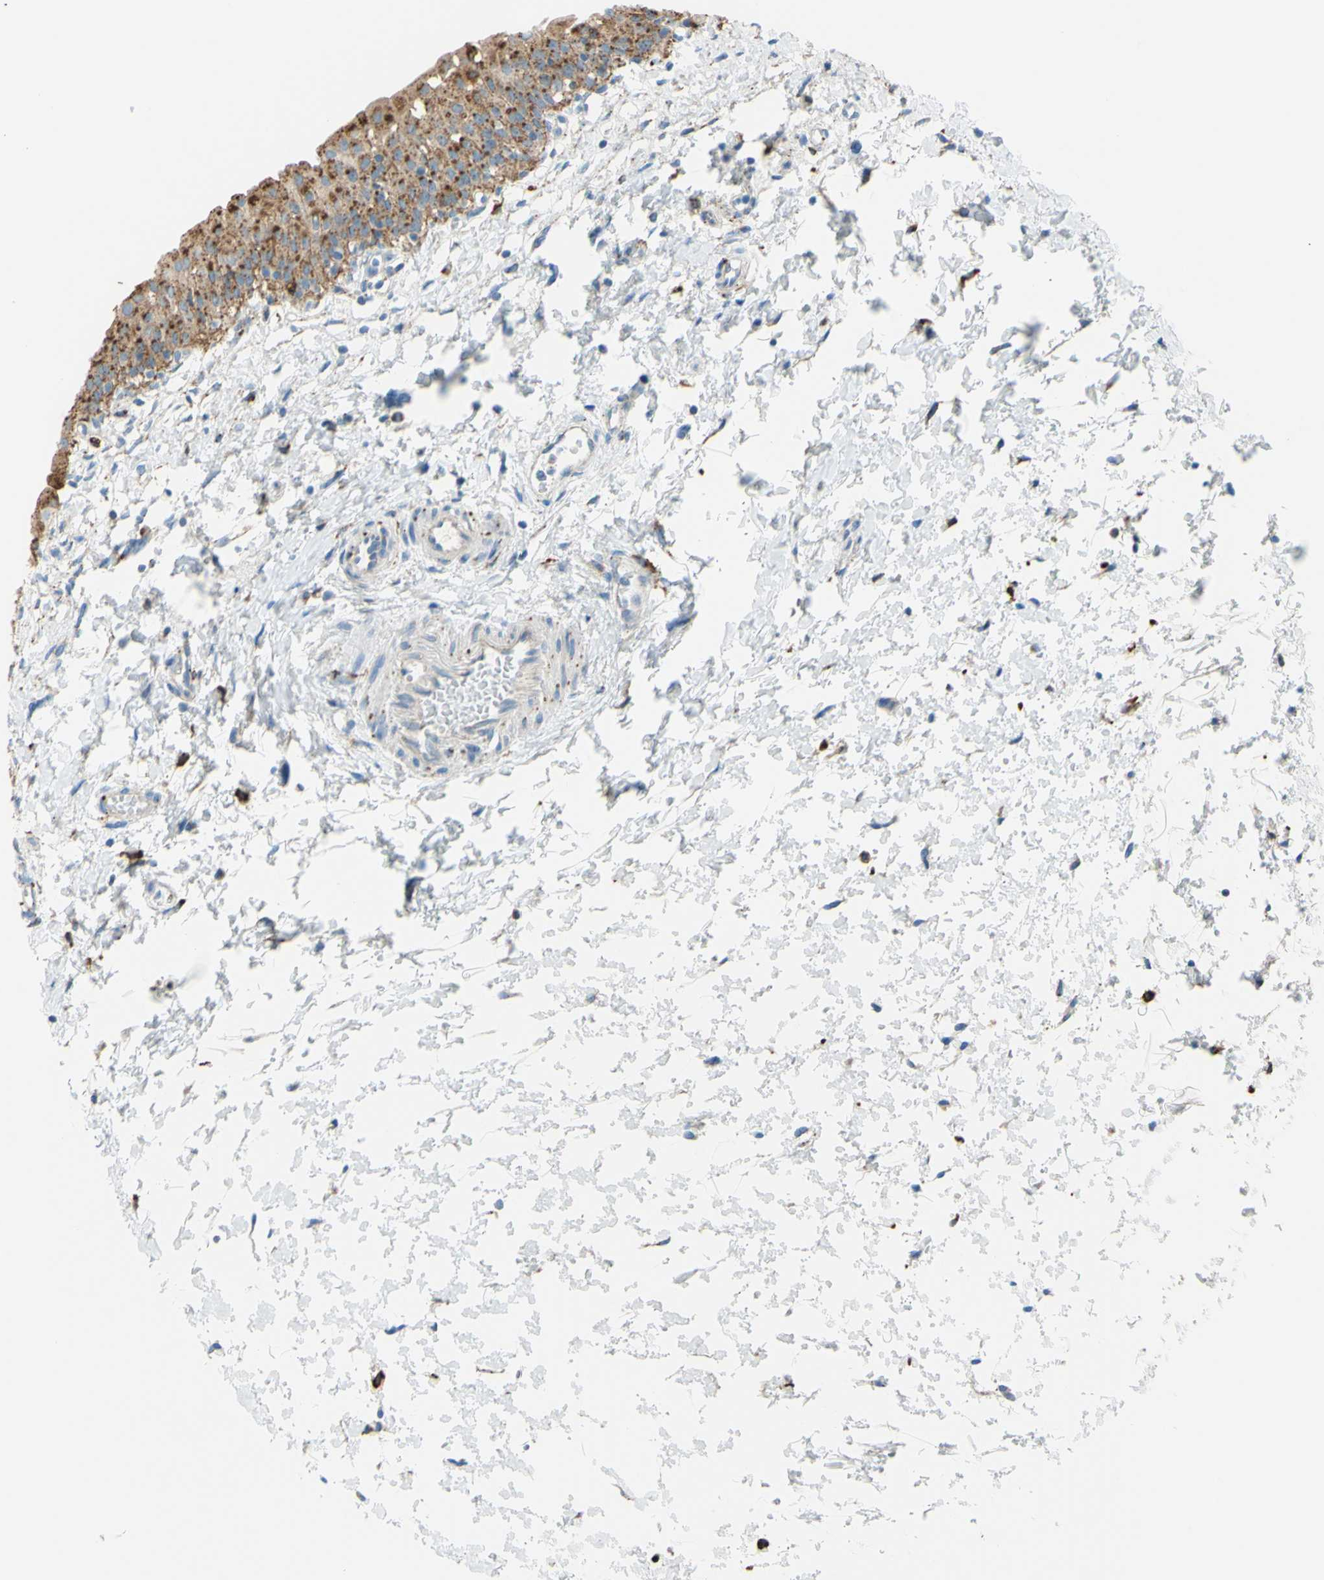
{"staining": {"intensity": "moderate", "quantity": ">75%", "location": "cytoplasmic/membranous"}, "tissue": "urinary bladder", "cell_type": "Urothelial cells", "image_type": "normal", "snomed": [{"axis": "morphology", "description": "Normal tissue, NOS"}, {"axis": "topography", "description": "Urinary bladder"}], "caption": "DAB (3,3'-diaminobenzidine) immunohistochemical staining of normal human urinary bladder reveals moderate cytoplasmic/membranous protein staining in approximately >75% of urothelial cells. (brown staining indicates protein expression, while blue staining denotes nuclei).", "gene": "CTSD", "patient": {"sex": "male", "age": 55}}